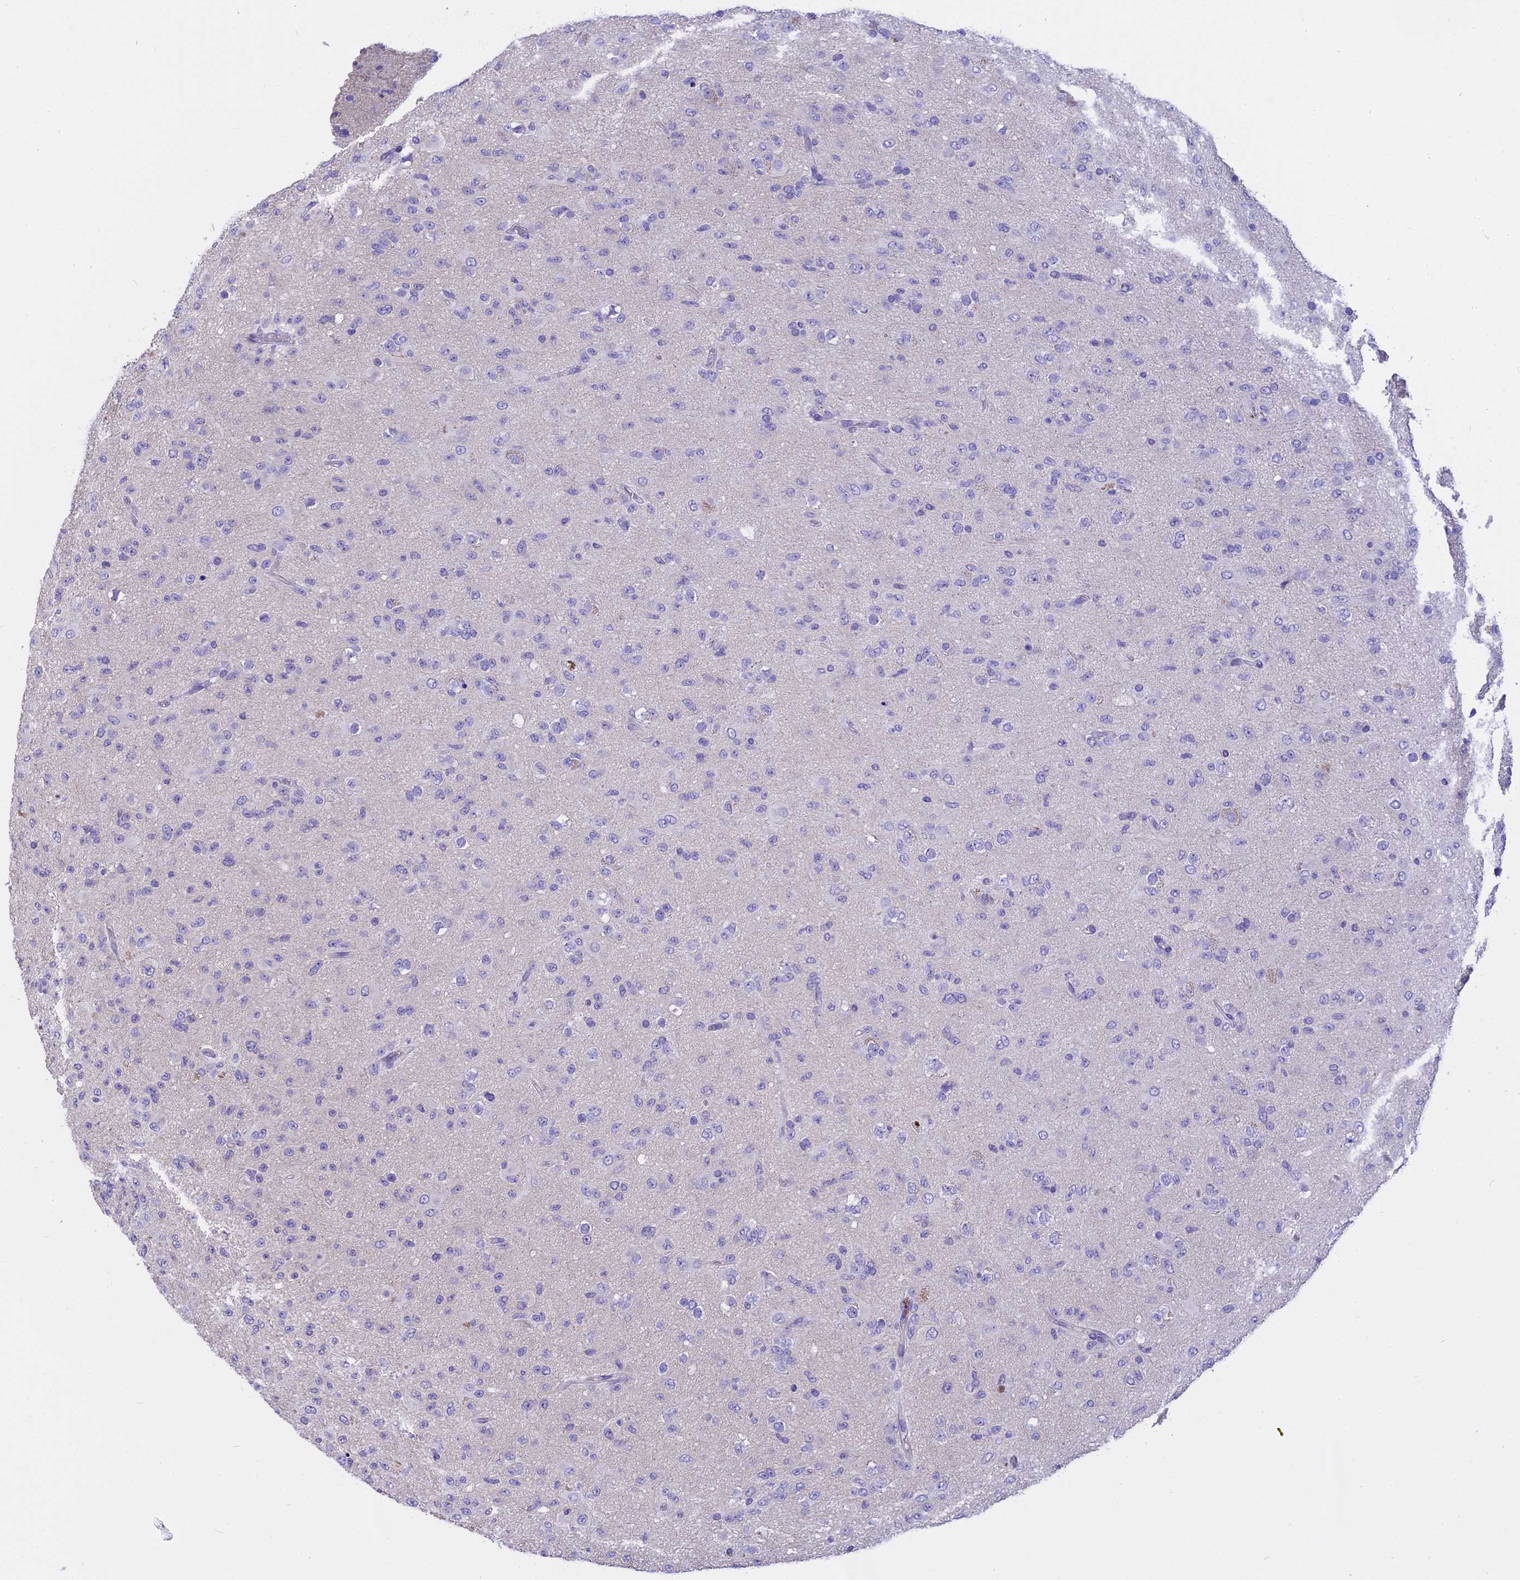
{"staining": {"intensity": "negative", "quantity": "none", "location": "none"}, "tissue": "glioma", "cell_type": "Tumor cells", "image_type": "cancer", "snomed": [{"axis": "morphology", "description": "Glioma, malignant, Low grade"}, {"axis": "topography", "description": "Brain"}], "caption": "Human glioma stained for a protein using IHC displays no staining in tumor cells.", "gene": "WFDC2", "patient": {"sex": "male", "age": 65}}